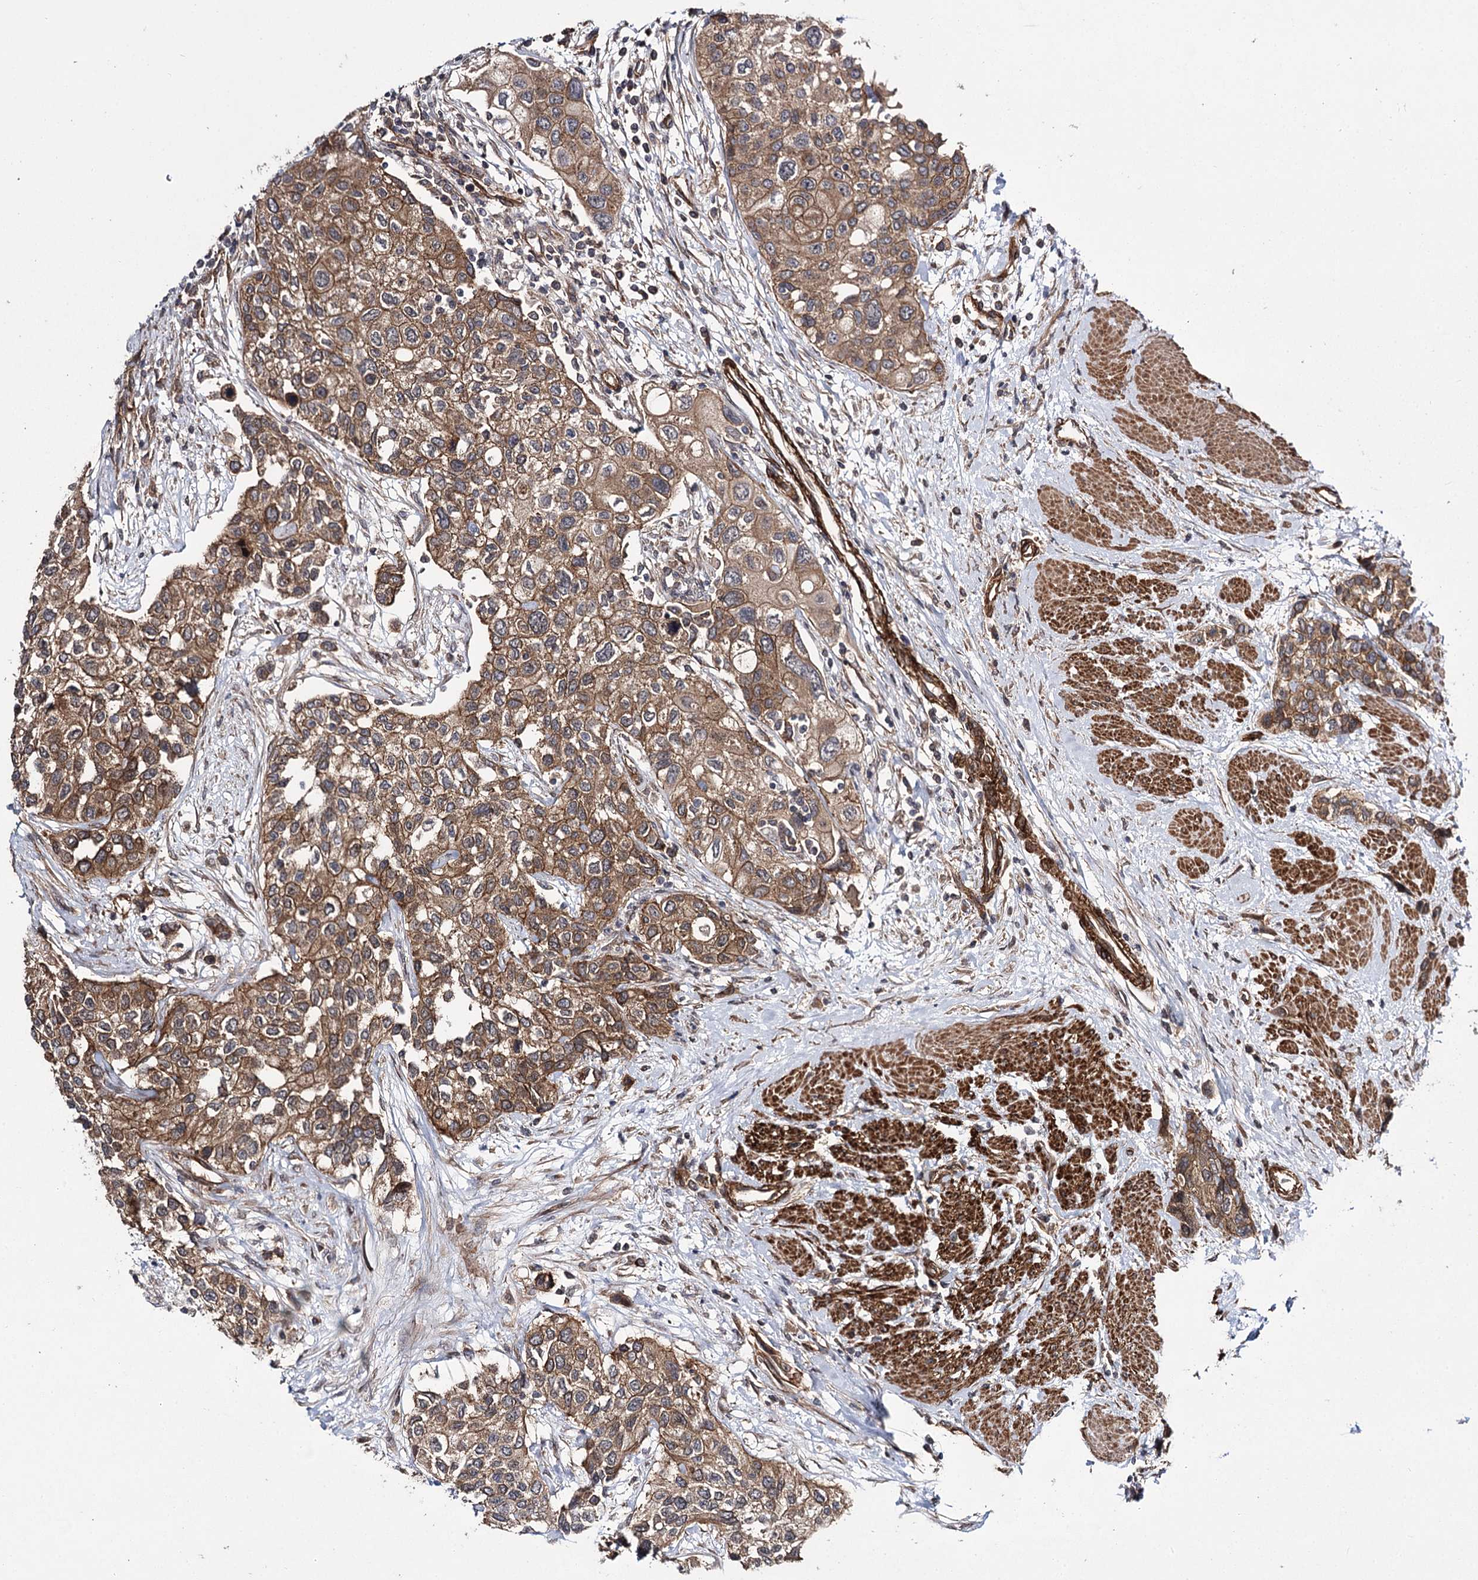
{"staining": {"intensity": "moderate", "quantity": ">75%", "location": "cytoplasmic/membranous"}, "tissue": "urothelial cancer", "cell_type": "Tumor cells", "image_type": "cancer", "snomed": [{"axis": "morphology", "description": "Normal tissue, NOS"}, {"axis": "morphology", "description": "Urothelial carcinoma, High grade"}, {"axis": "topography", "description": "Vascular tissue"}, {"axis": "topography", "description": "Urinary bladder"}], "caption": "IHC (DAB (3,3'-diaminobenzidine)) staining of urothelial cancer shows moderate cytoplasmic/membranous protein expression in approximately >75% of tumor cells. The staining was performed using DAB to visualize the protein expression in brown, while the nuclei were stained in blue with hematoxylin (Magnification: 20x).", "gene": "MYO1C", "patient": {"sex": "female", "age": 56}}